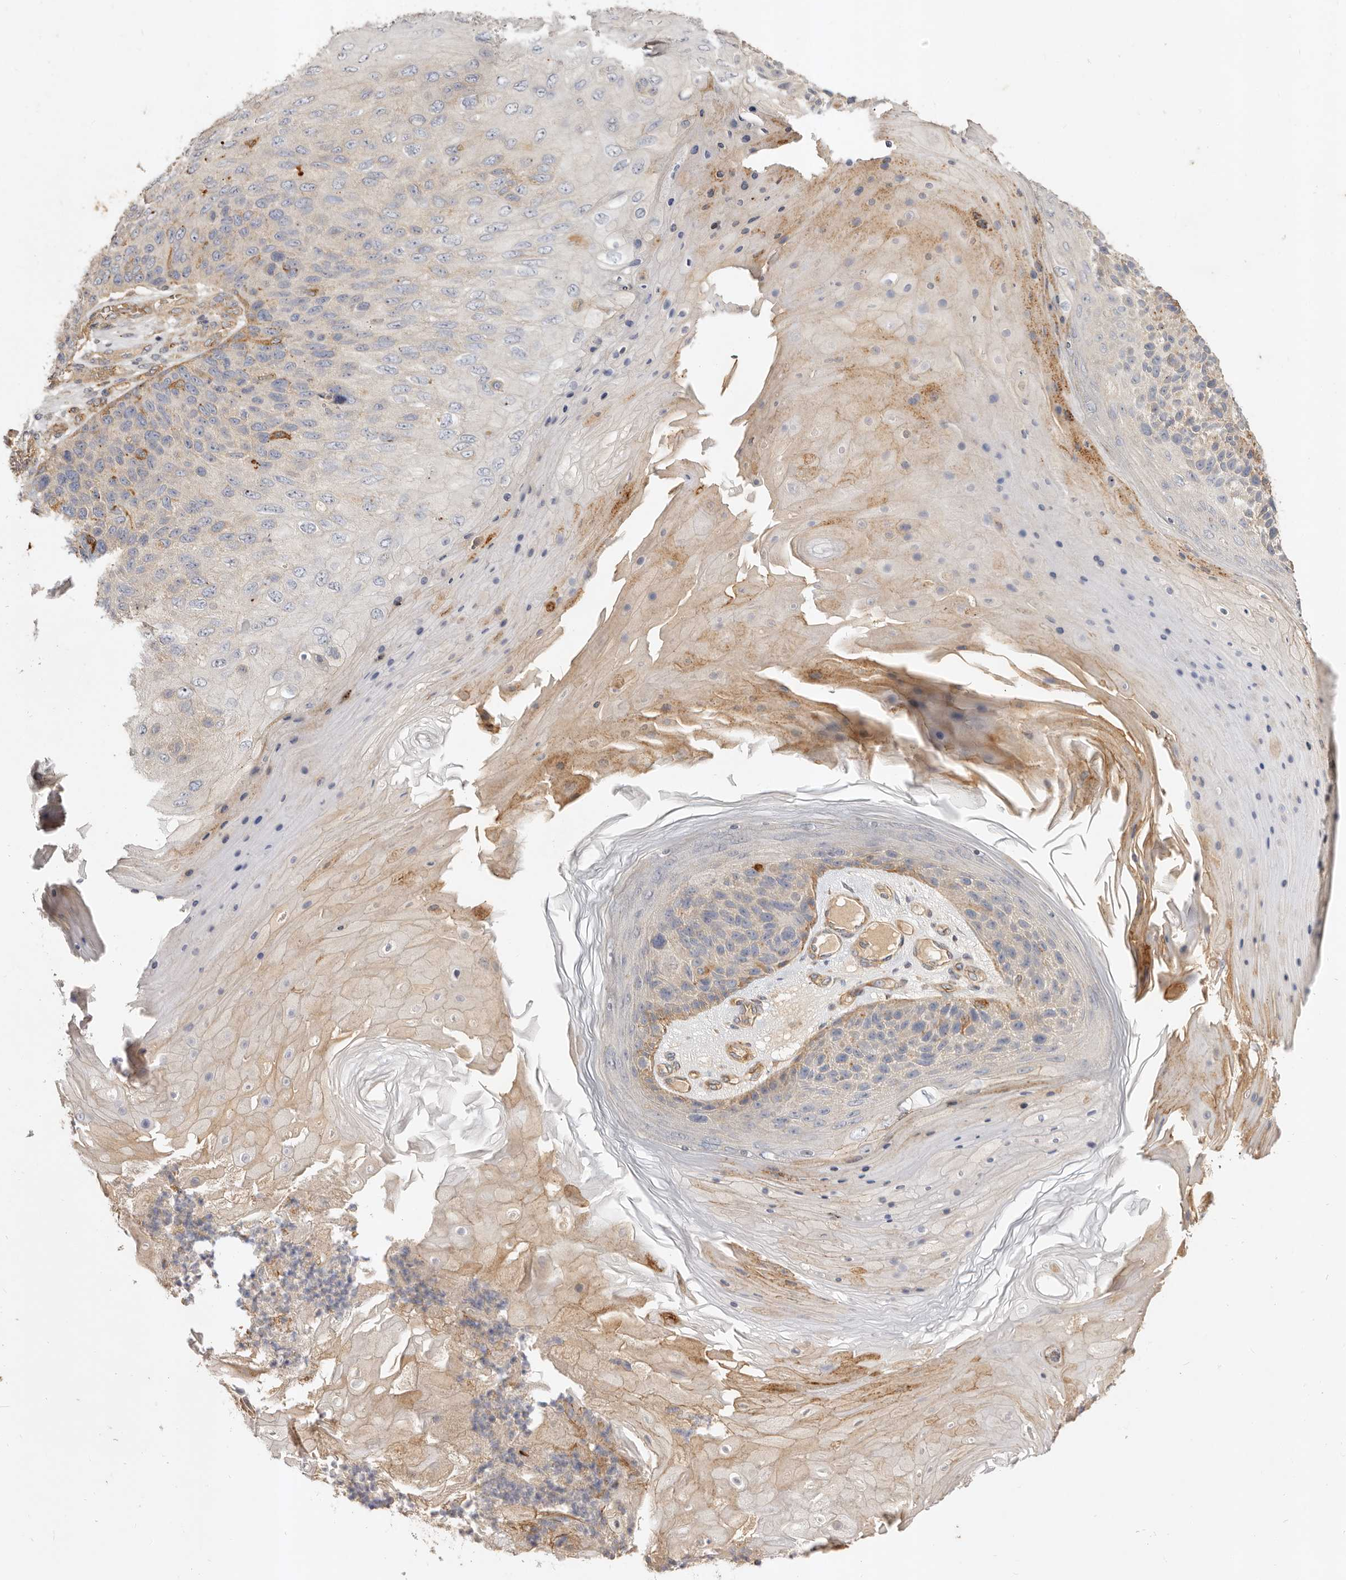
{"staining": {"intensity": "weak", "quantity": "<25%", "location": "cytoplasmic/membranous"}, "tissue": "skin cancer", "cell_type": "Tumor cells", "image_type": "cancer", "snomed": [{"axis": "morphology", "description": "Squamous cell carcinoma, NOS"}, {"axis": "topography", "description": "Skin"}], "caption": "Human skin cancer (squamous cell carcinoma) stained for a protein using immunohistochemistry demonstrates no expression in tumor cells.", "gene": "ADAMTS9", "patient": {"sex": "female", "age": 88}}